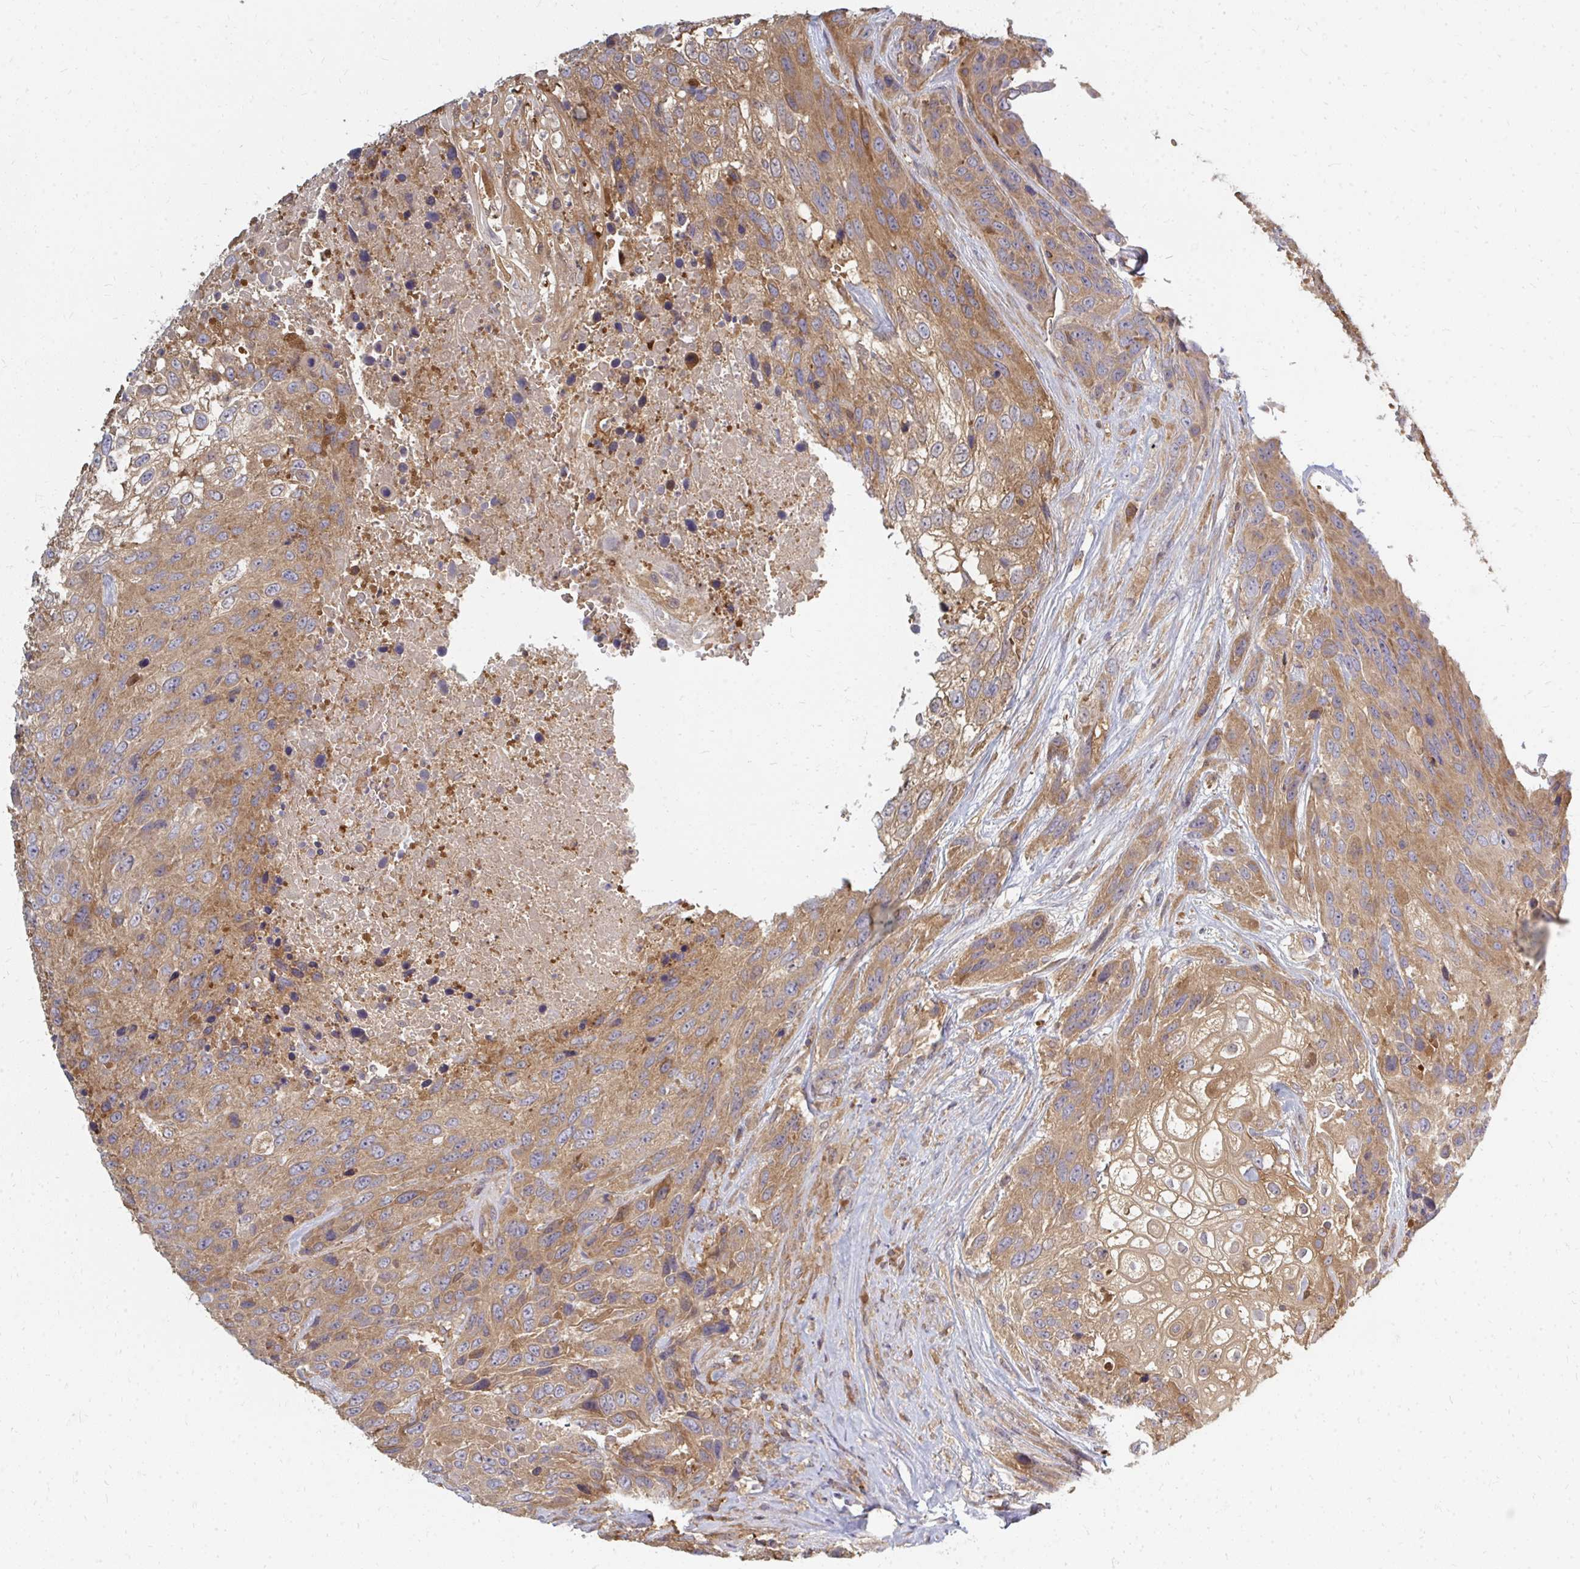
{"staining": {"intensity": "moderate", "quantity": ">75%", "location": "cytoplasmic/membranous"}, "tissue": "urothelial cancer", "cell_type": "Tumor cells", "image_type": "cancer", "snomed": [{"axis": "morphology", "description": "Urothelial carcinoma, High grade"}, {"axis": "topography", "description": "Urinary bladder"}], "caption": "An image of urothelial cancer stained for a protein exhibits moderate cytoplasmic/membranous brown staining in tumor cells.", "gene": "ZNF285", "patient": {"sex": "female", "age": 70}}